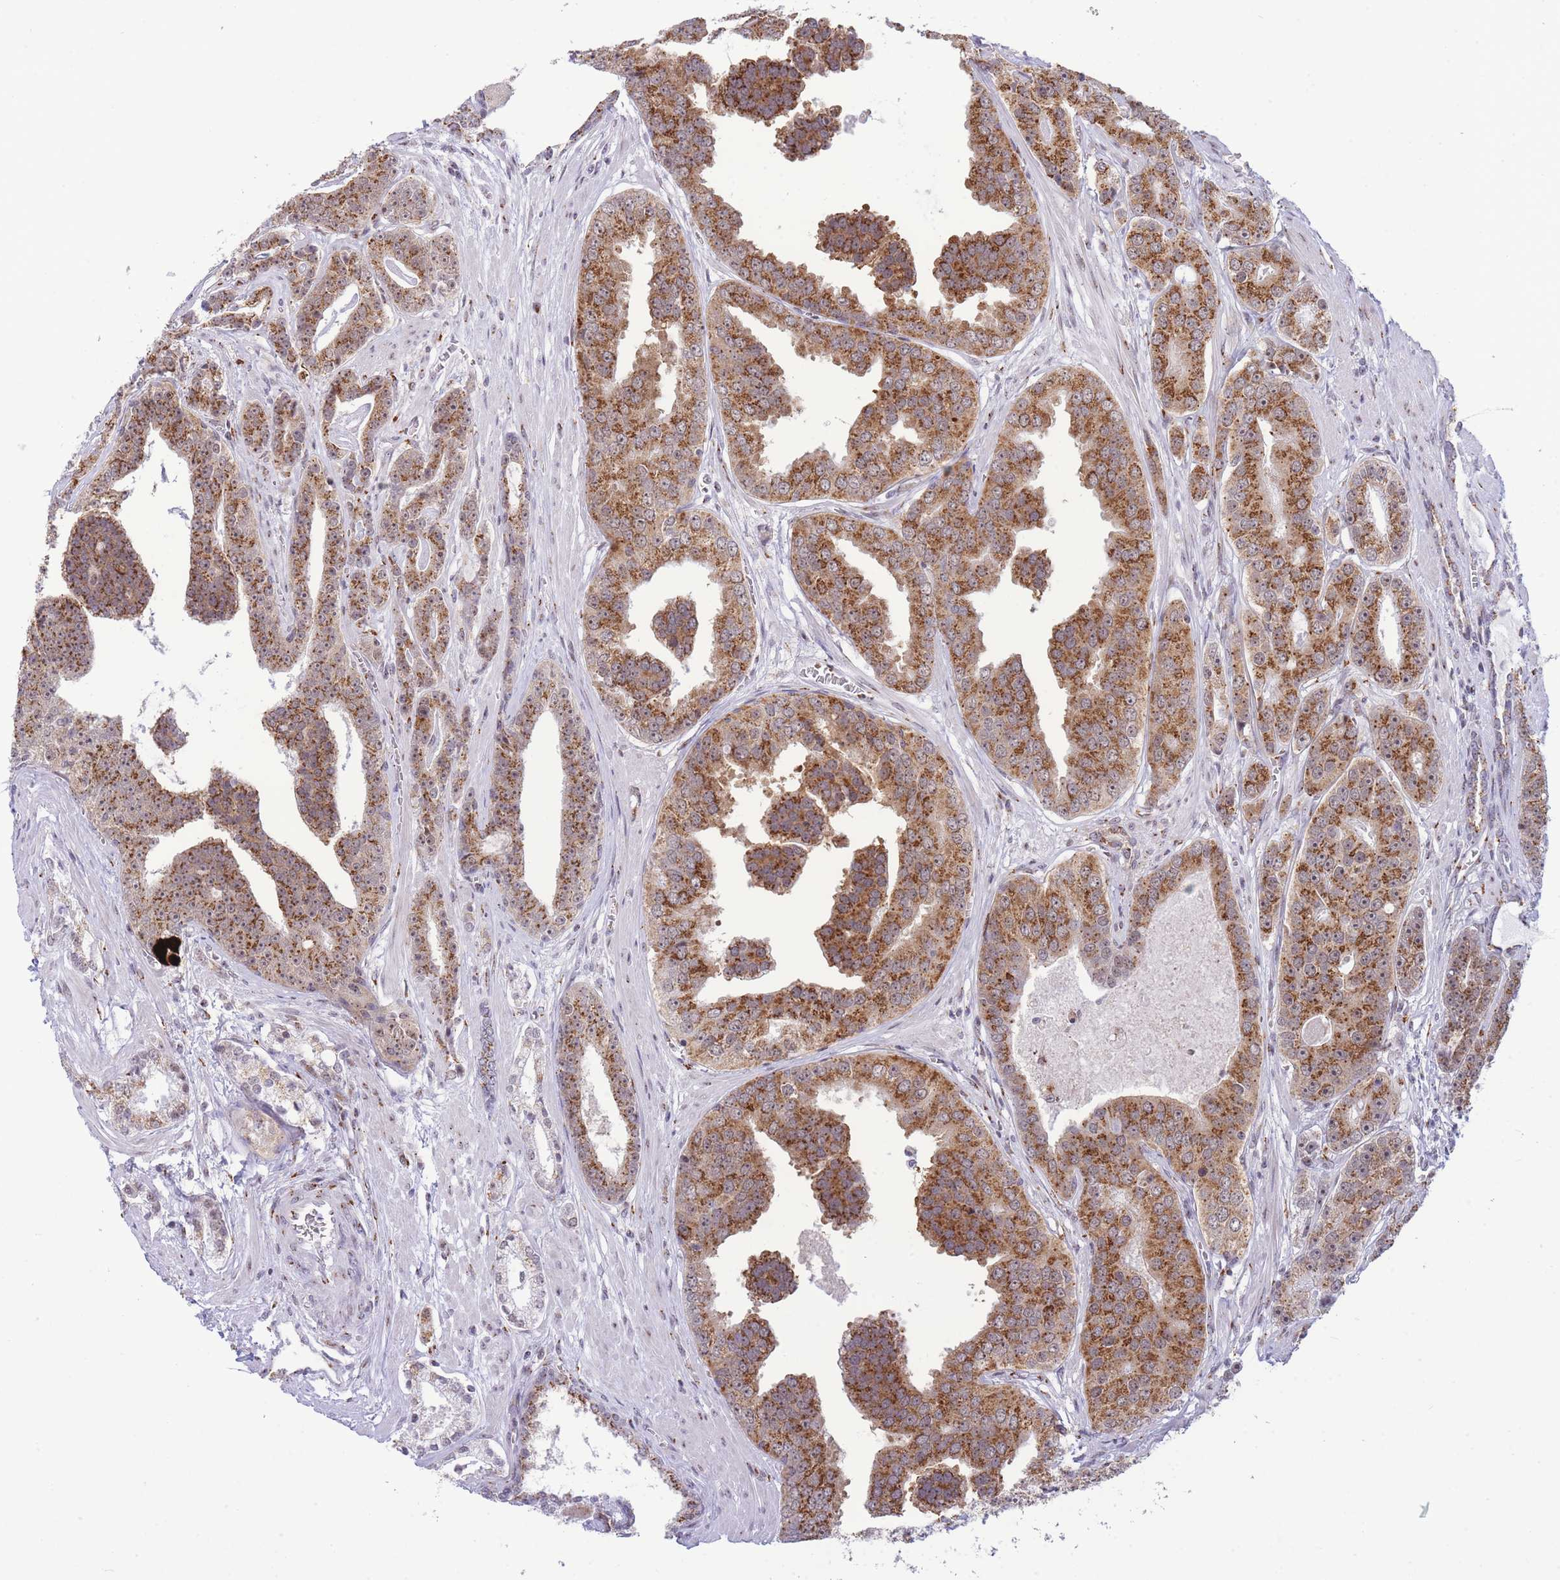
{"staining": {"intensity": "strong", "quantity": ">75%", "location": "cytoplasmic/membranous"}, "tissue": "prostate cancer", "cell_type": "Tumor cells", "image_type": "cancer", "snomed": [{"axis": "morphology", "description": "Adenocarcinoma, High grade"}, {"axis": "topography", "description": "Prostate"}], "caption": "Prostate high-grade adenocarcinoma stained with DAB (3,3'-diaminobenzidine) immunohistochemistry shows high levels of strong cytoplasmic/membranous positivity in approximately >75% of tumor cells. (IHC, brightfield microscopy, high magnification).", "gene": "INO80C", "patient": {"sex": "male", "age": 71}}